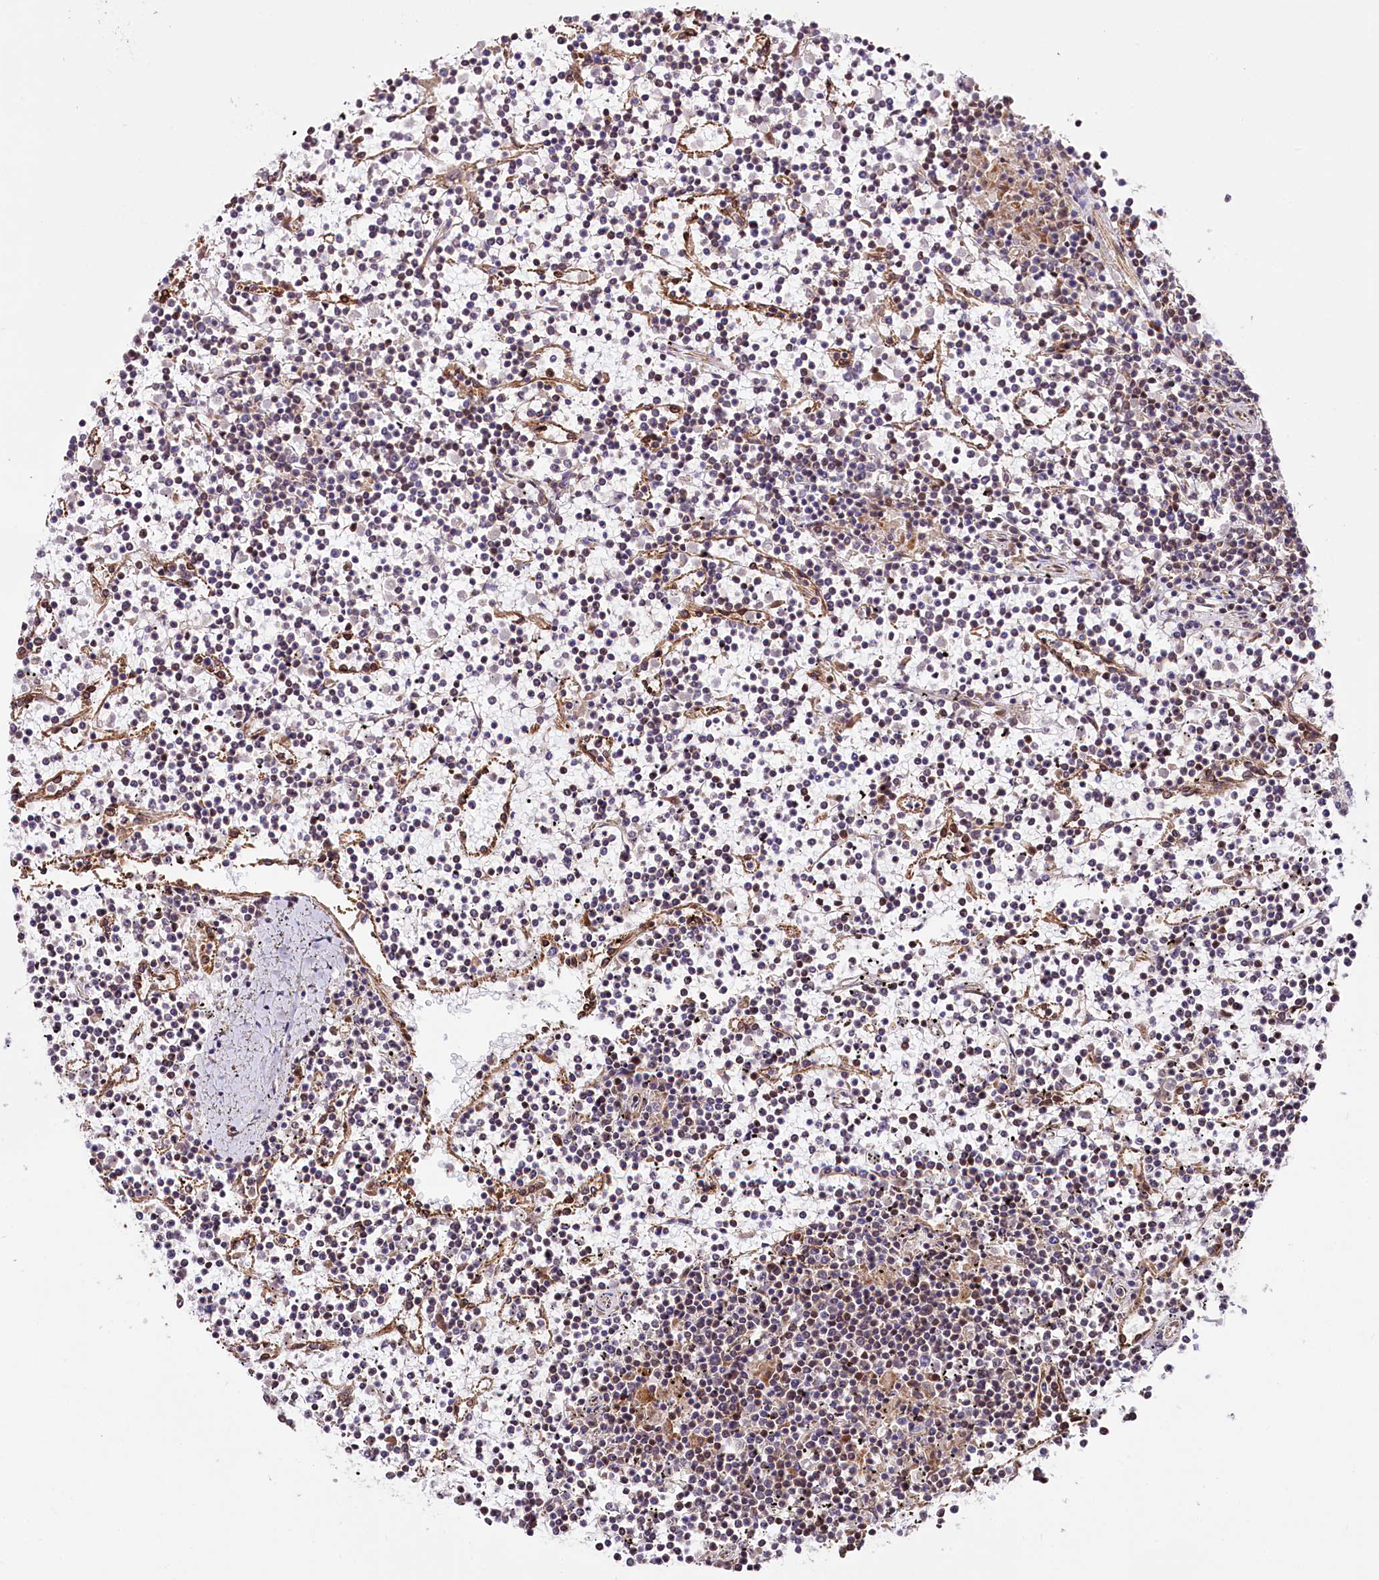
{"staining": {"intensity": "negative", "quantity": "none", "location": "none"}, "tissue": "lymphoma", "cell_type": "Tumor cells", "image_type": "cancer", "snomed": [{"axis": "morphology", "description": "Malignant lymphoma, non-Hodgkin's type, Low grade"}, {"axis": "topography", "description": "Spleen"}], "caption": "Immunohistochemistry histopathology image of neoplastic tissue: malignant lymphoma, non-Hodgkin's type (low-grade) stained with DAB exhibits no significant protein positivity in tumor cells. The staining was performed using DAB (3,3'-diaminobenzidine) to visualize the protein expression in brown, while the nuclei were stained in blue with hematoxylin (Magnification: 20x).", "gene": "CUTC", "patient": {"sex": "female", "age": 19}}